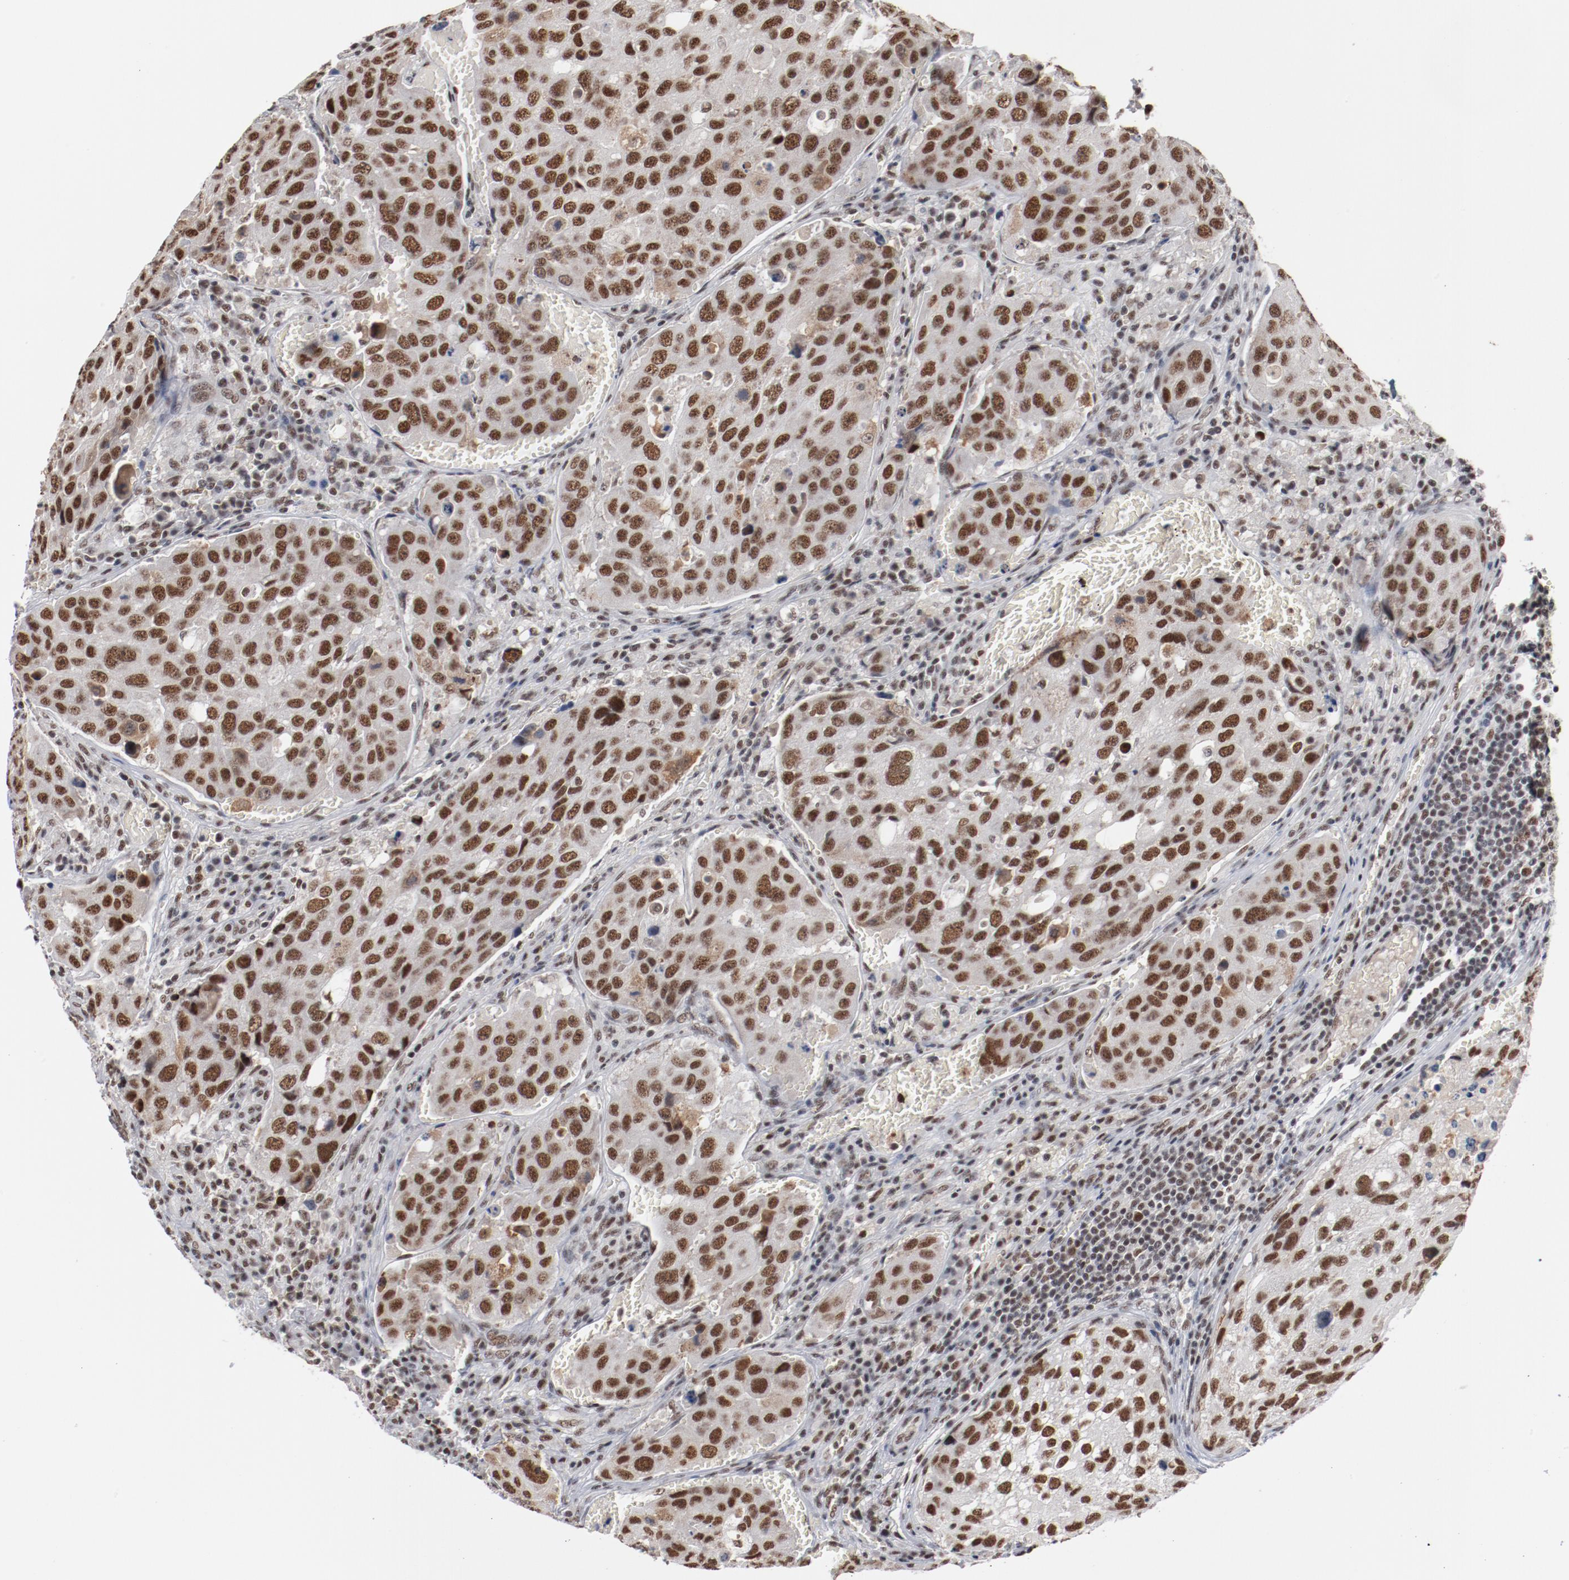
{"staining": {"intensity": "strong", "quantity": ">75%", "location": "cytoplasmic/membranous,nuclear"}, "tissue": "urothelial cancer", "cell_type": "Tumor cells", "image_type": "cancer", "snomed": [{"axis": "morphology", "description": "Urothelial carcinoma, High grade"}, {"axis": "topography", "description": "Lymph node"}, {"axis": "topography", "description": "Urinary bladder"}], "caption": "High-power microscopy captured an immunohistochemistry photomicrograph of urothelial cancer, revealing strong cytoplasmic/membranous and nuclear expression in approximately >75% of tumor cells. (DAB (3,3'-diaminobenzidine) IHC, brown staining for protein, blue staining for nuclei).", "gene": "BUB3", "patient": {"sex": "male", "age": 51}}